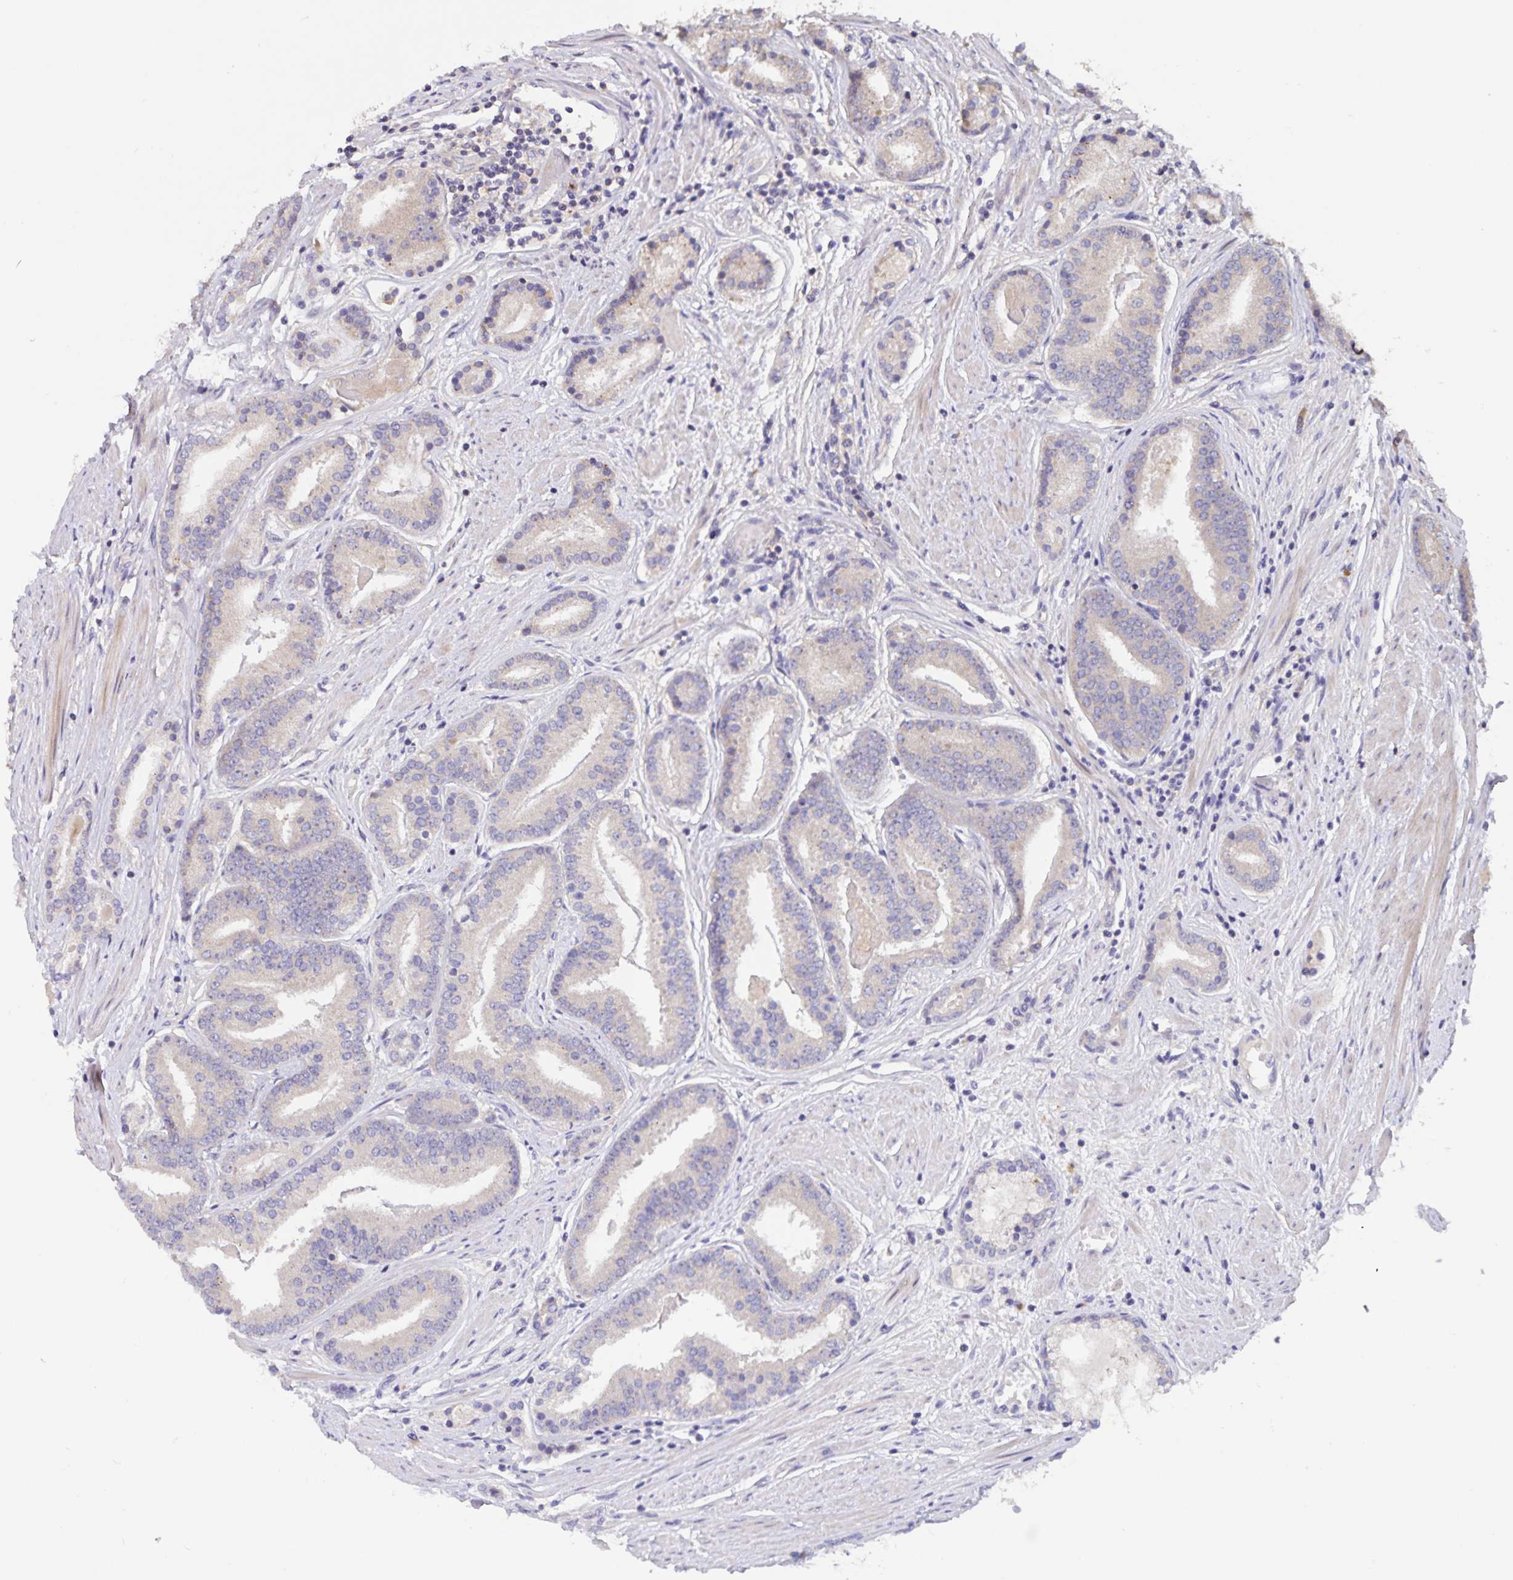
{"staining": {"intensity": "negative", "quantity": "none", "location": "none"}, "tissue": "prostate cancer", "cell_type": "Tumor cells", "image_type": "cancer", "snomed": [{"axis": "morphology", "description": "Adenocarcinoma, High grade"}, {"axis": "topography", "description": "Prostate"}], "caption": "A histopathology image of human prostate cancer (adenocarcinoma (high-grade)) is negative for staining in tumor cells.", "gene": "FBXL16", "patient": {"sex": "male", "age": 63}}